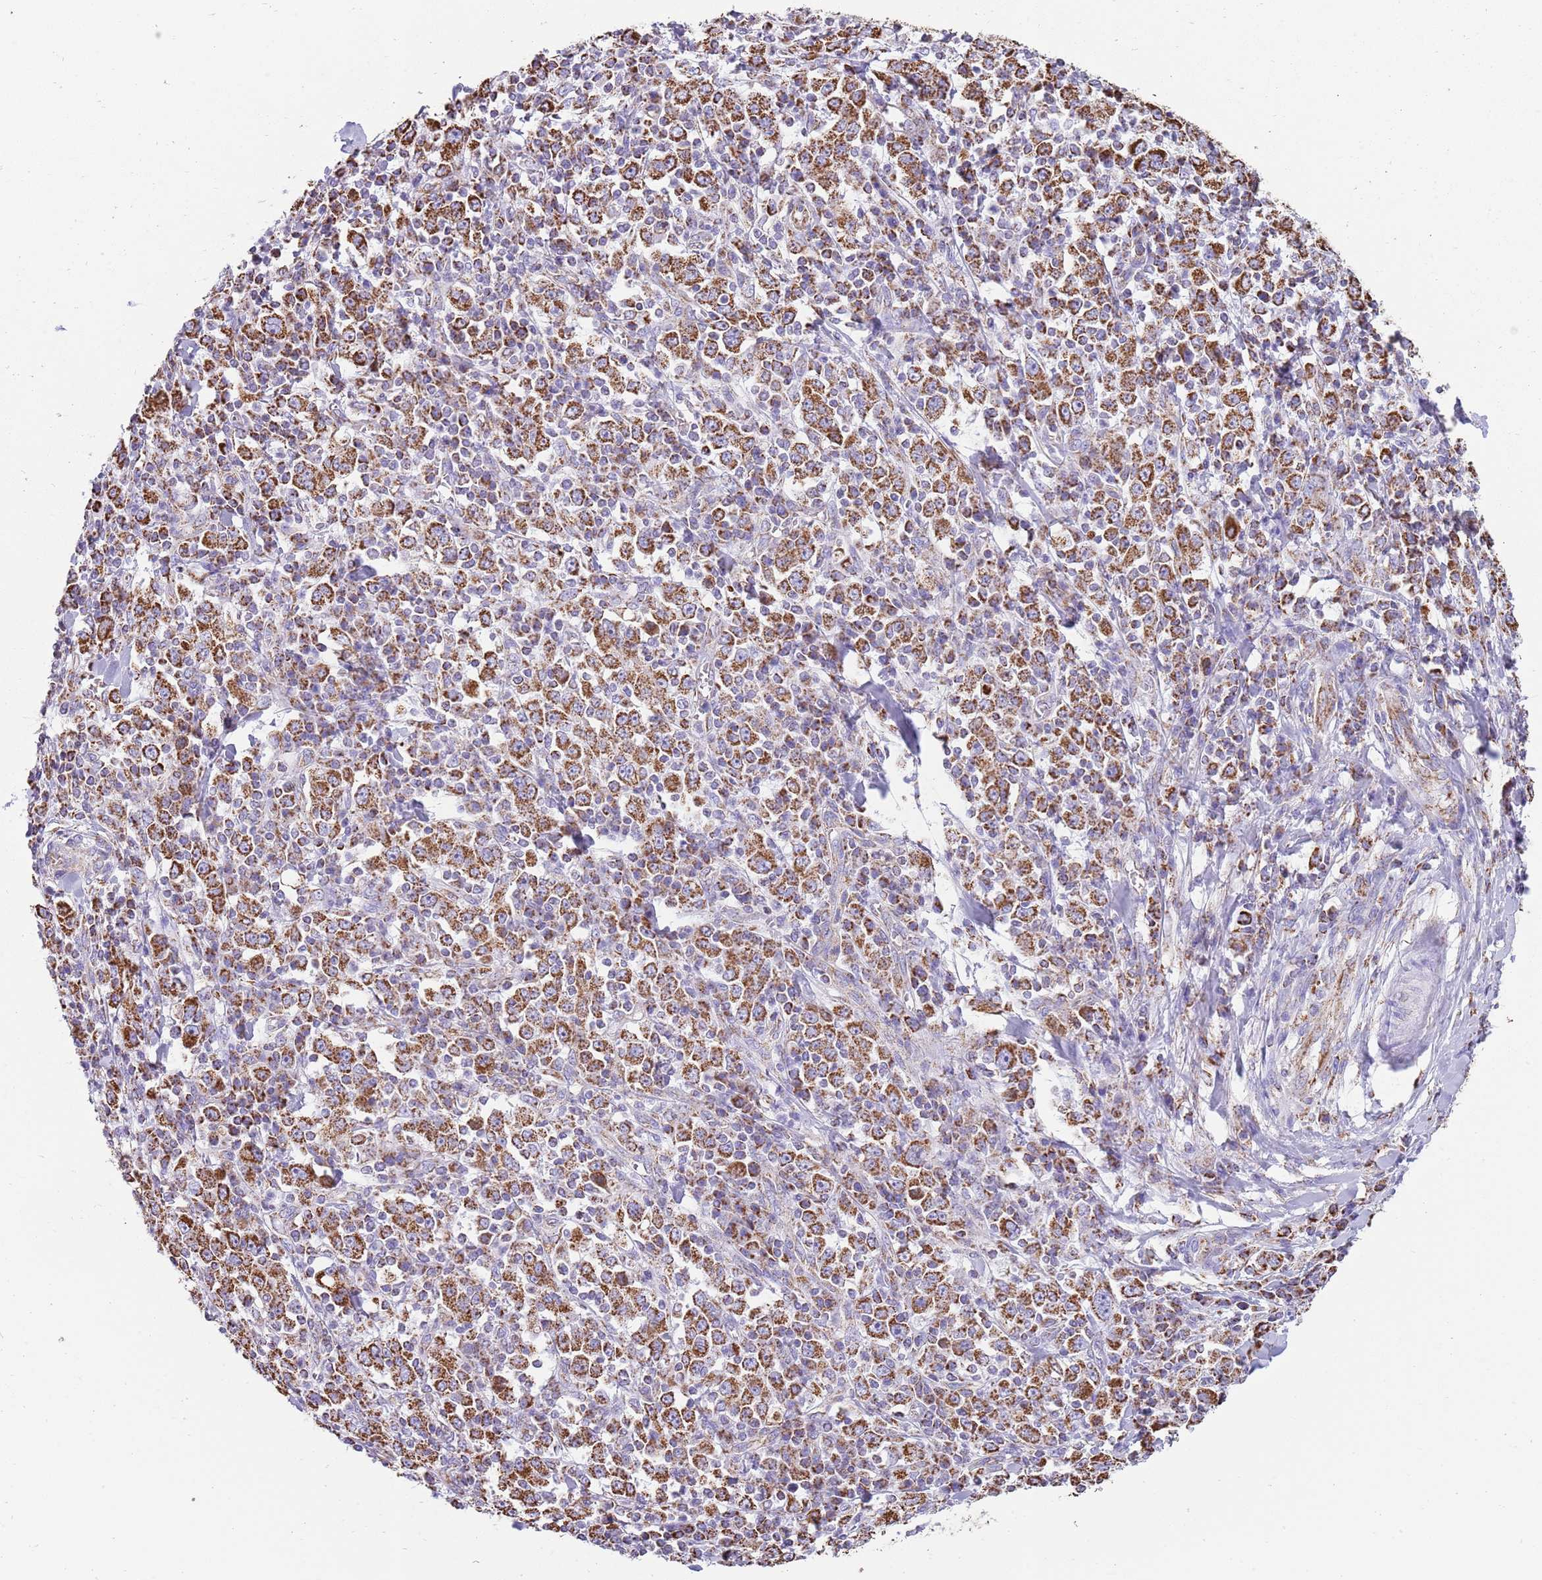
{"staining": {"intensity": "strong", "quantity": ">75%", "location": "cytoplasmic/membranous"}, "tissue": "stomach cancer", "cell_type": "Tumor cells", "image_type": "cancer", "snomed": [{"axis": "morphology", "description": "Normal tissue, NOS"}, {"axis": "morphology", "description": "Adenocarcinoma, NOS"}, {"axis": "topography", "description": "Stomach, upper"}, {"axis": "topography", "description": "Stomach"}], "caption": "Stomach cancer (adenocarcinoma) stained with a brown dye displays strong cytoplasmic/membranous positive staining in about >75% of tumor cells.", "gene": "TTLL1", "patient": {"sex": "male", "age": 59}}